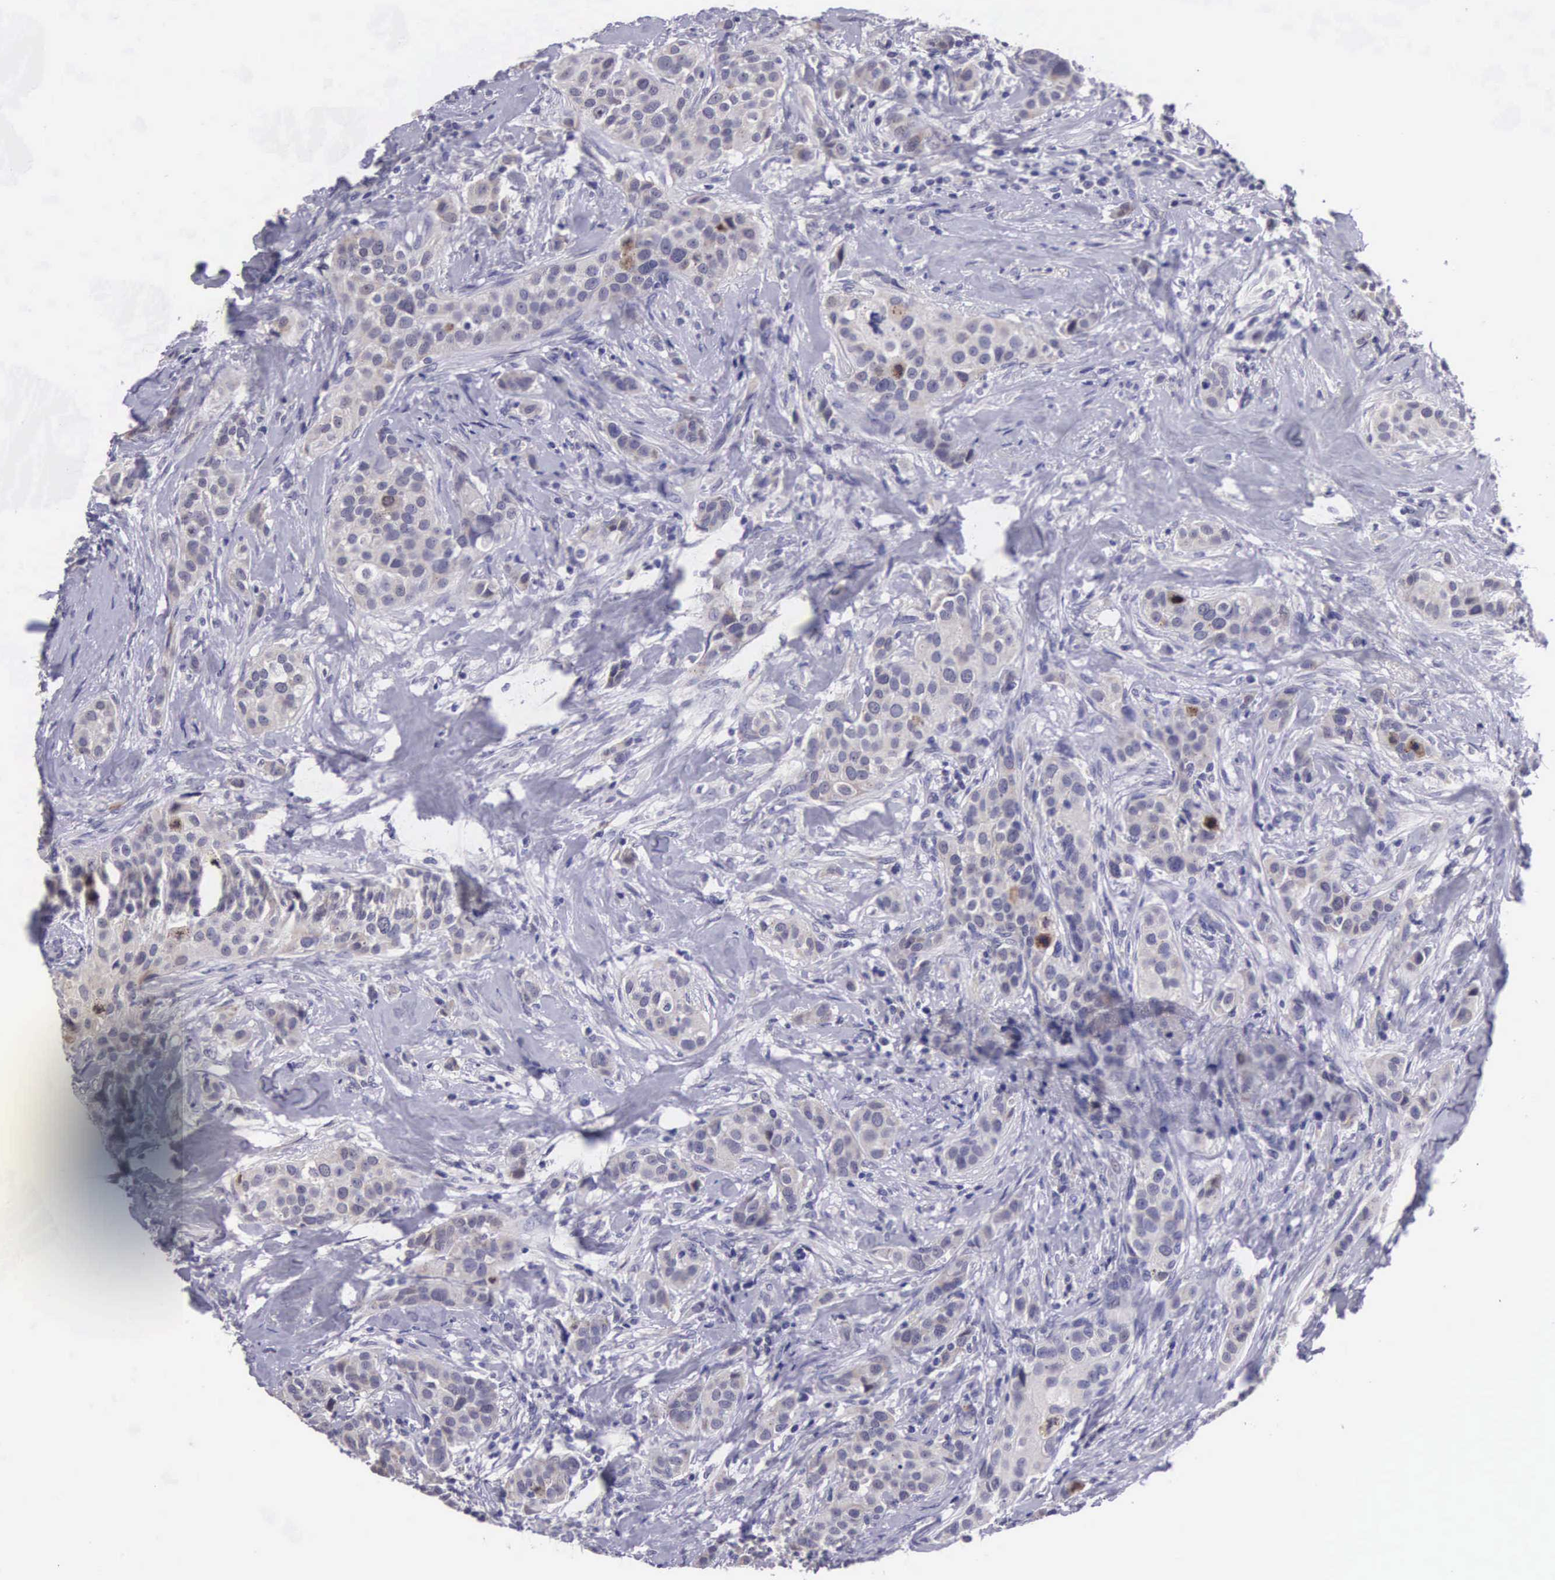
{"staining": {"intensity": "moderate", "quantity": "<25%", "location": "cytoplasmic/membranous"}, "tissue": "breast cancer", "cell_type": "Tumor cells", "image_type": "cancer", "snomed": [{"axis": "morphology", "description": "Duct carcinoma"}, {"axis": "topography", "description": "Breast"}], "caption": "Intraductal carcinoma (breast) was stained to show a protein in brown. There is low levels of moderate cytoplasmic/membranous expression in about <25% of tumor cells.", "gene": "ARG2", "patient": {"sex": "female", "age": 45}}